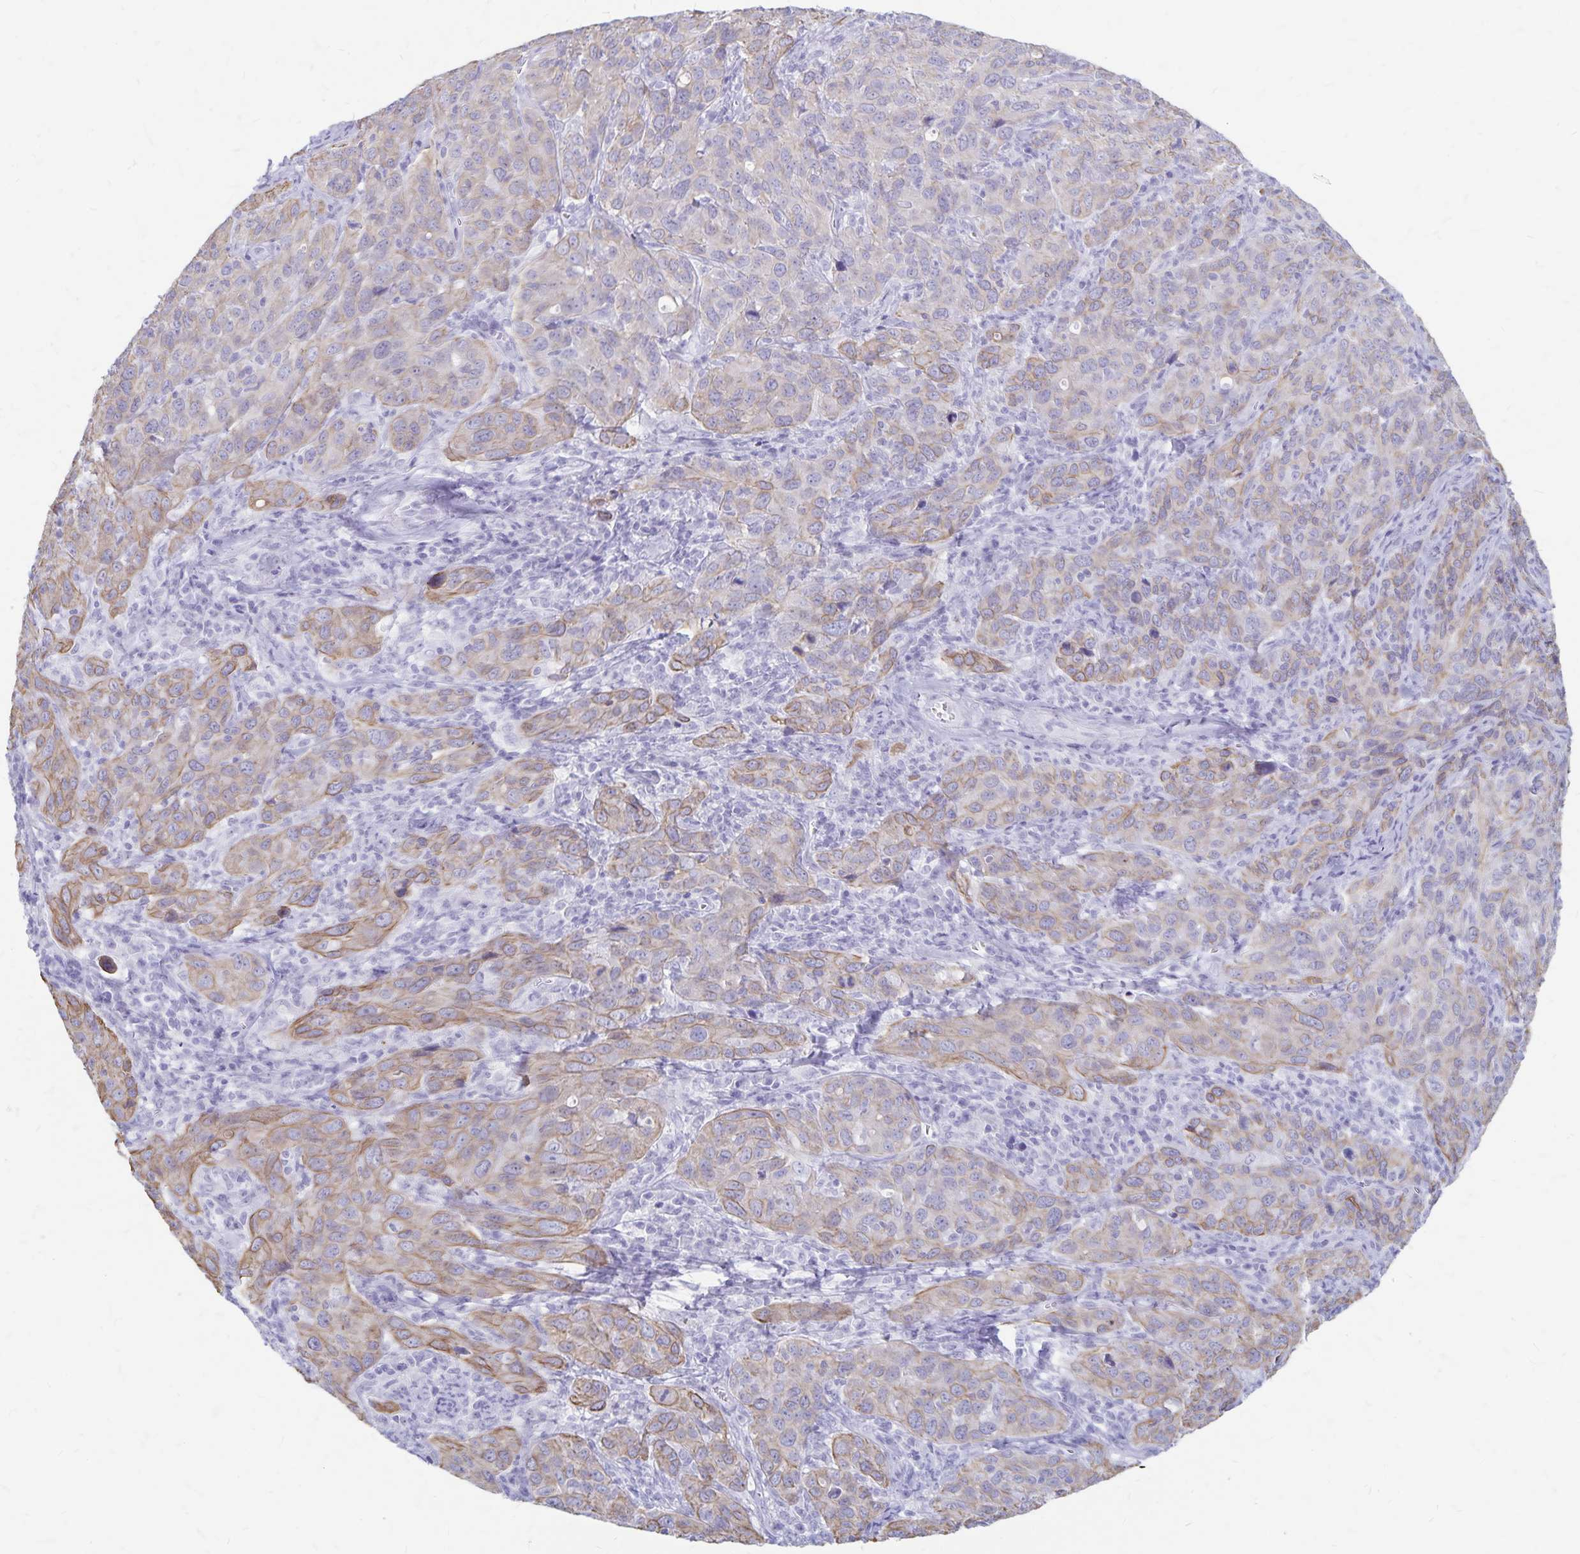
{"staining": {"intensity": "moderate", "quantity": "<25%", "location": "cytoplasmic/membranous"}, "tissue": "cervical cancer", "cell_type": "Tumor cells", "image_type": "cancer", "snomed": [{"axis": "morphology", "description": "Normal tissue, NOS"}, {"axis": "morphology", "description": "Squamous cell carcinoma, NOS"}, {"axis": "topography", "description": "Cervix"}], "caption": "IHC micrograph of neoplastic tissue: squamous cell carcinoma (cervical) stained using immunohistochemistry shows low levels of moderate protein expression localized specifically in the cytoplasmic/membranous of tumor cells, appearing as a cytoplasmic/membranous brown color.", "gene": "GPBAR1", "patient": {"sex": "female", "age": 51}}